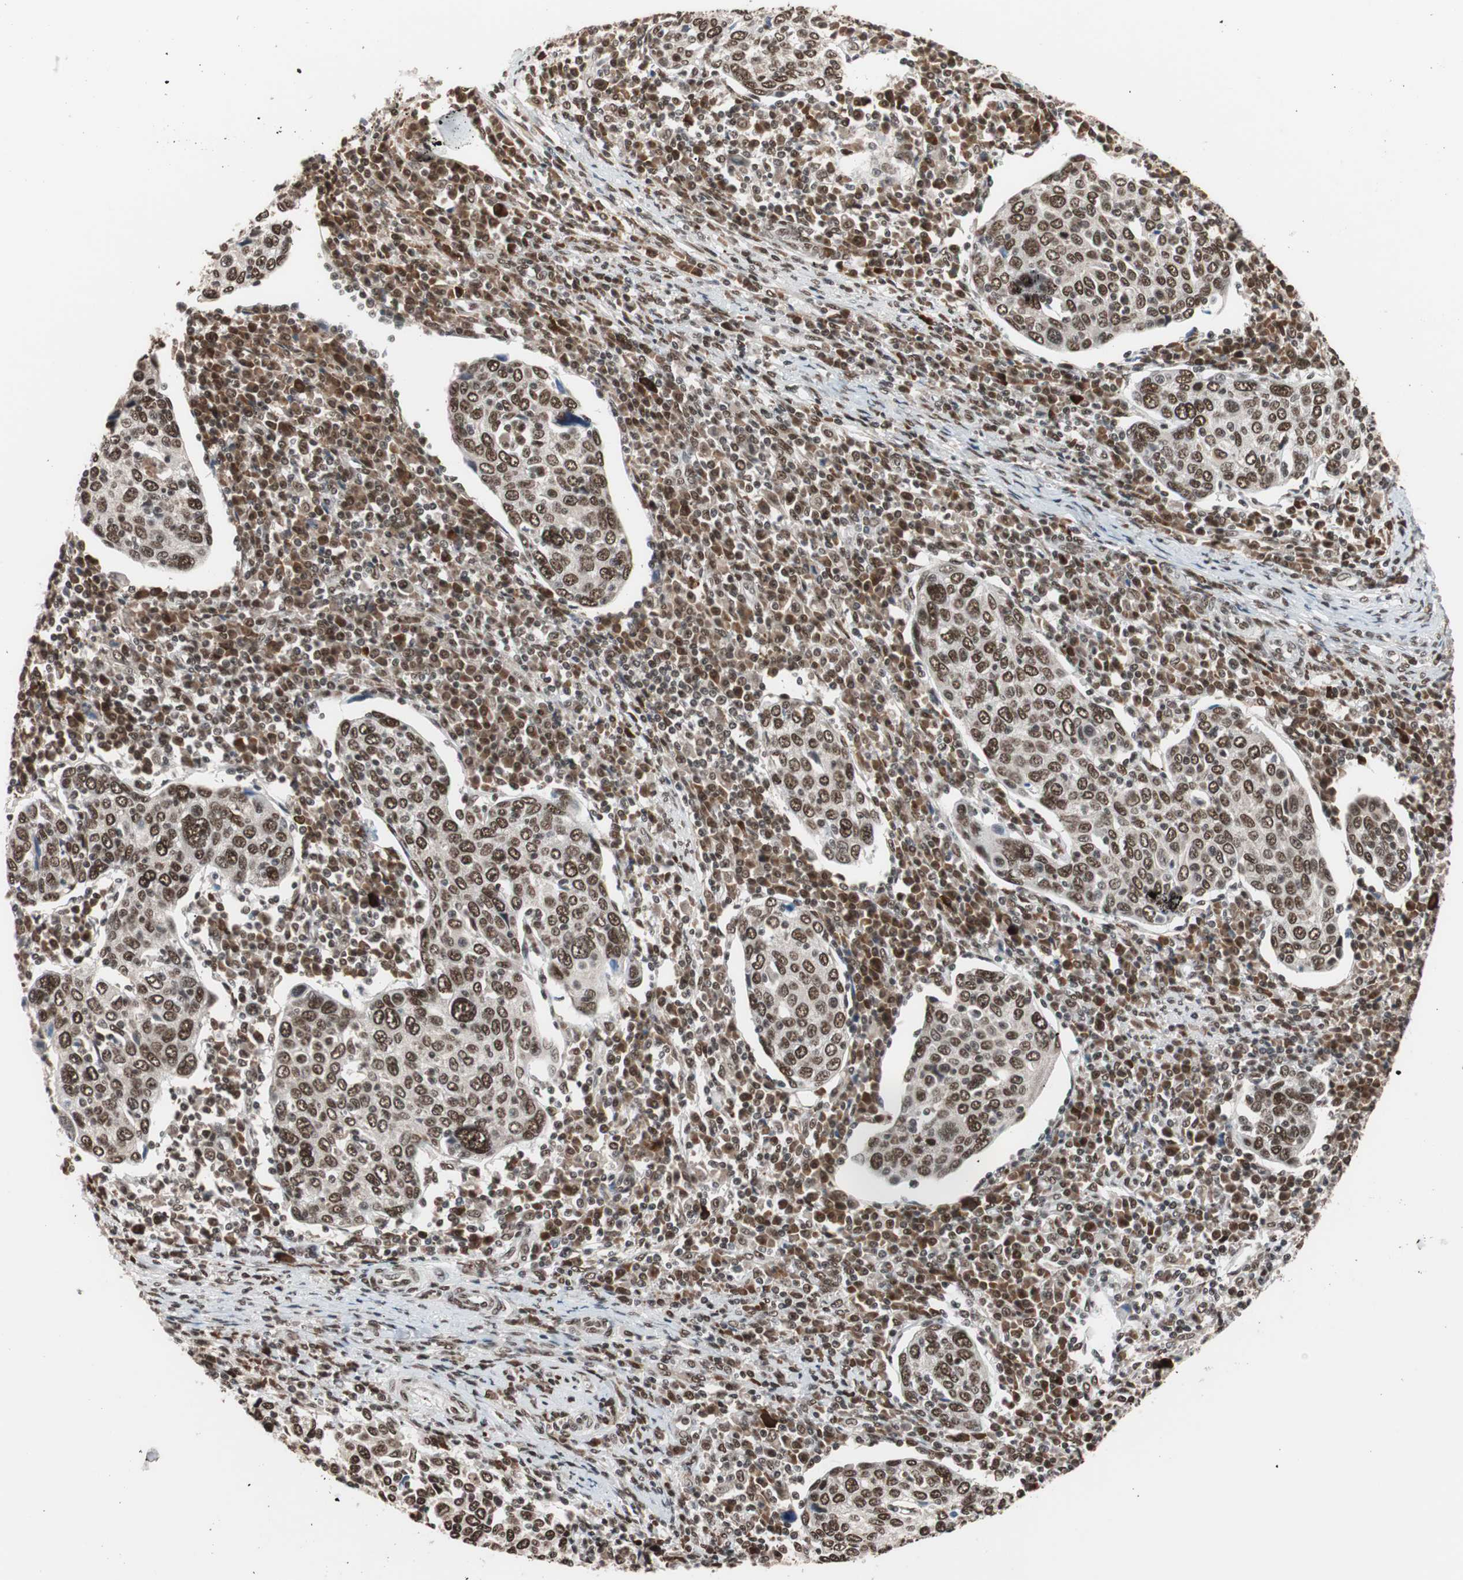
{"staining": {"intensity": "strong", "quantity": ">75%", "location": "nuclear"}, "tissue": "cervical cancer", "cell_type": "Tumor cells", "image_type": "cancer", "snomed": [{"axis": "morphology", "description": "Squamous cell carcinoma, NOS"}, {"axis": "topography", "description": "Cervix"}], "caption": "Human cervical squamous cell carcinoma stained with a brown dye shows strong nuclear positive expression in approximately >75% of tumor cells.", "gene": "CHAMP1", "patient": {"sex": "female", "age": 40}}